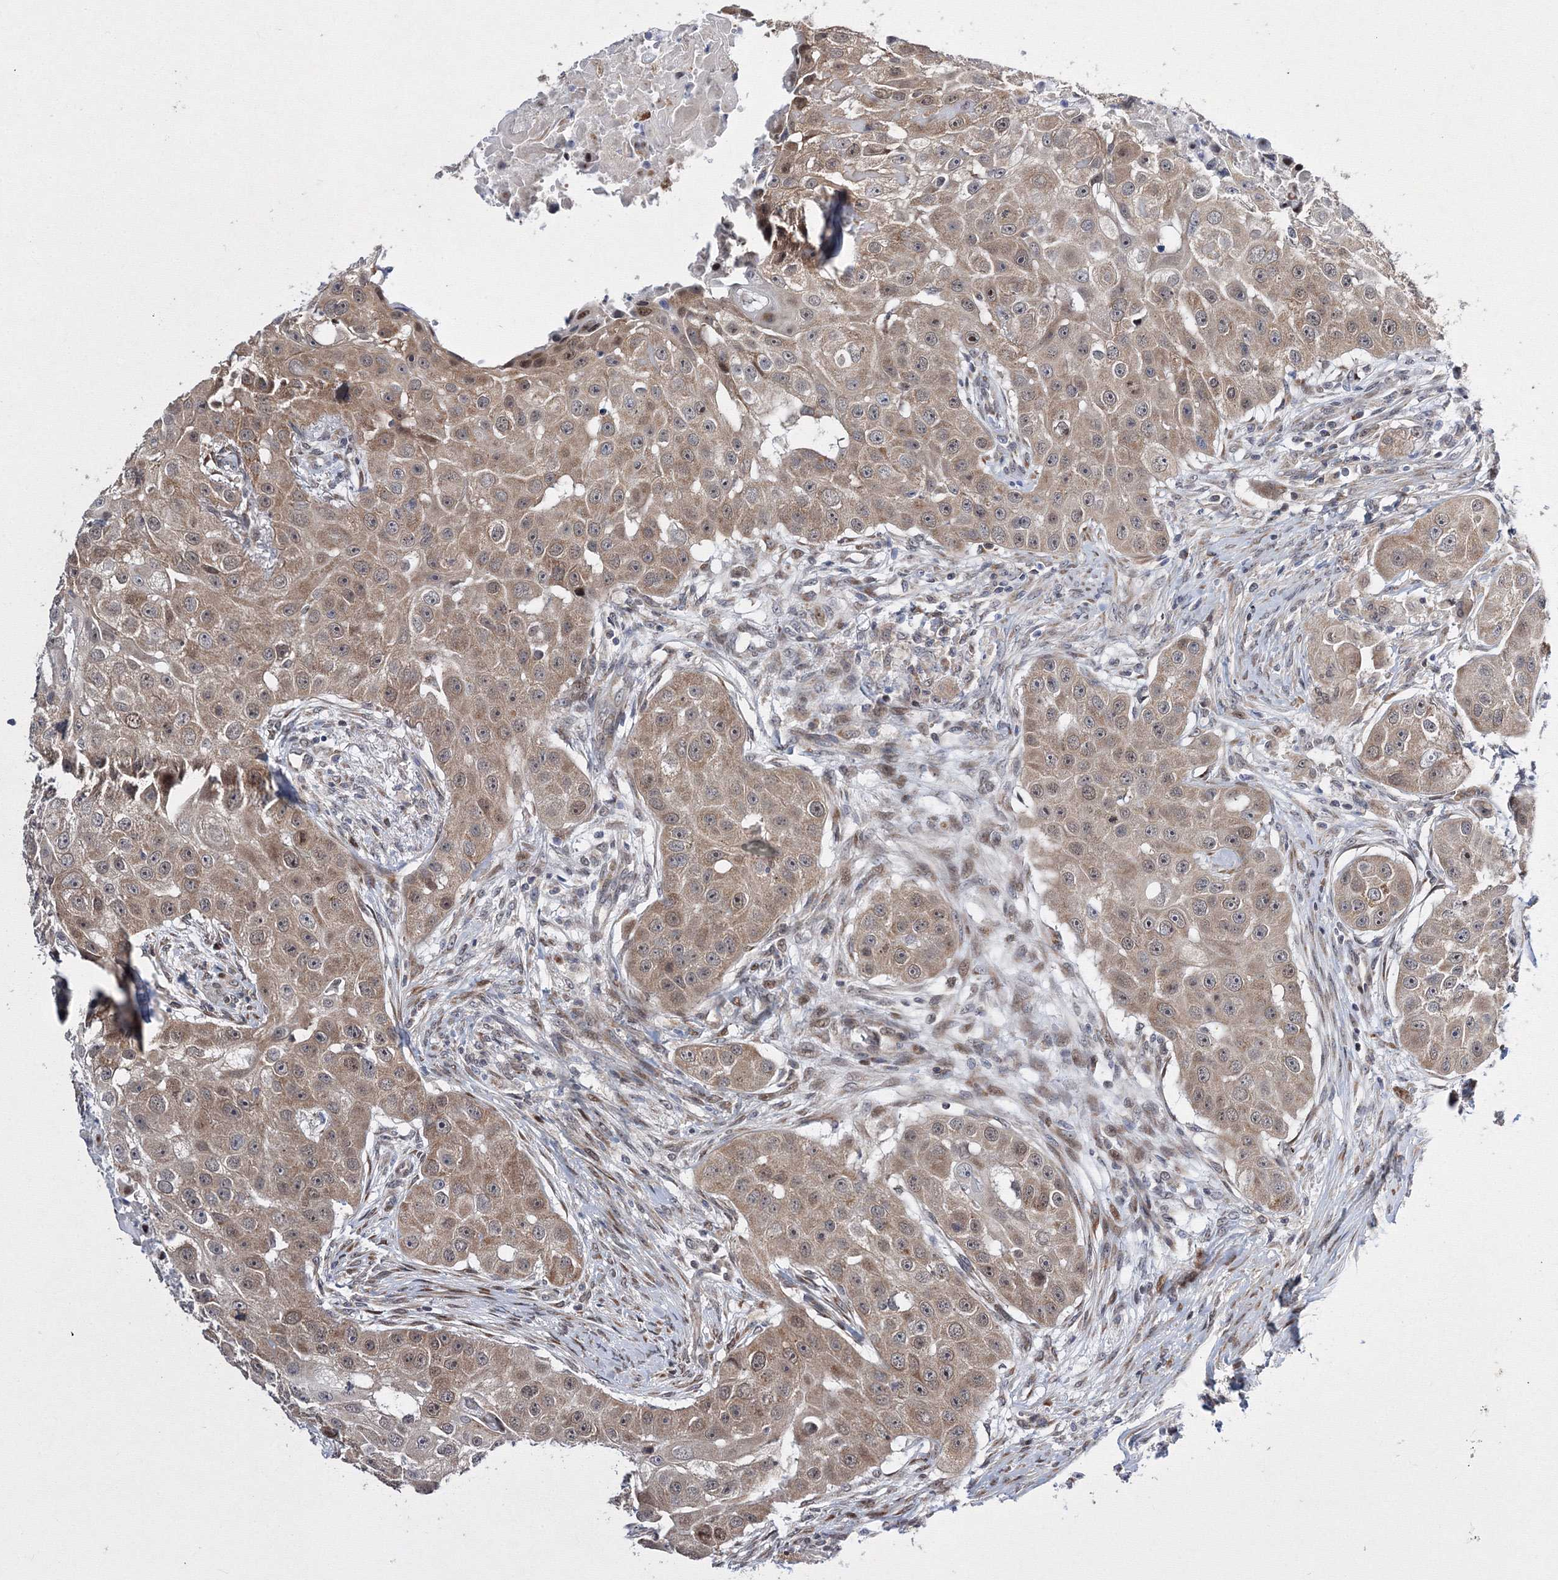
{"staining": {"intensity": "moderate", "quantity": ">75%", "location": "cytoplasmic/membranous,nuclear"}, "tissue": "head and neck cancer", "cell_type": "Tumor cells", "image_type": "cancer", "snomed": [{"axis": "morphology", "description": "Normal tissue, NOS"}, {"axis": "morphology", "description": "Squamous cell carcinoma, NOS"}, {"axis": "topography", "description": "Skeletal muscle"}, {"axis": "topography", "description": "Head-Neck"}], "caption": "The photomicrograph displays immunohistochemical staining of head and neck cancer (squamous cell carcinoma). There is moderate cytoplasmic/membranous and nuclear staining is seen in approximately >75% of tumor cells. The protein is stained brown, and the nuclei are stained in blue (DAB (3,3'-diaminobenzidine) IHC with brightfield microscopy, high magnification).", "gene": "GPN1", "patient": {"sex": "male", "age": 51}}